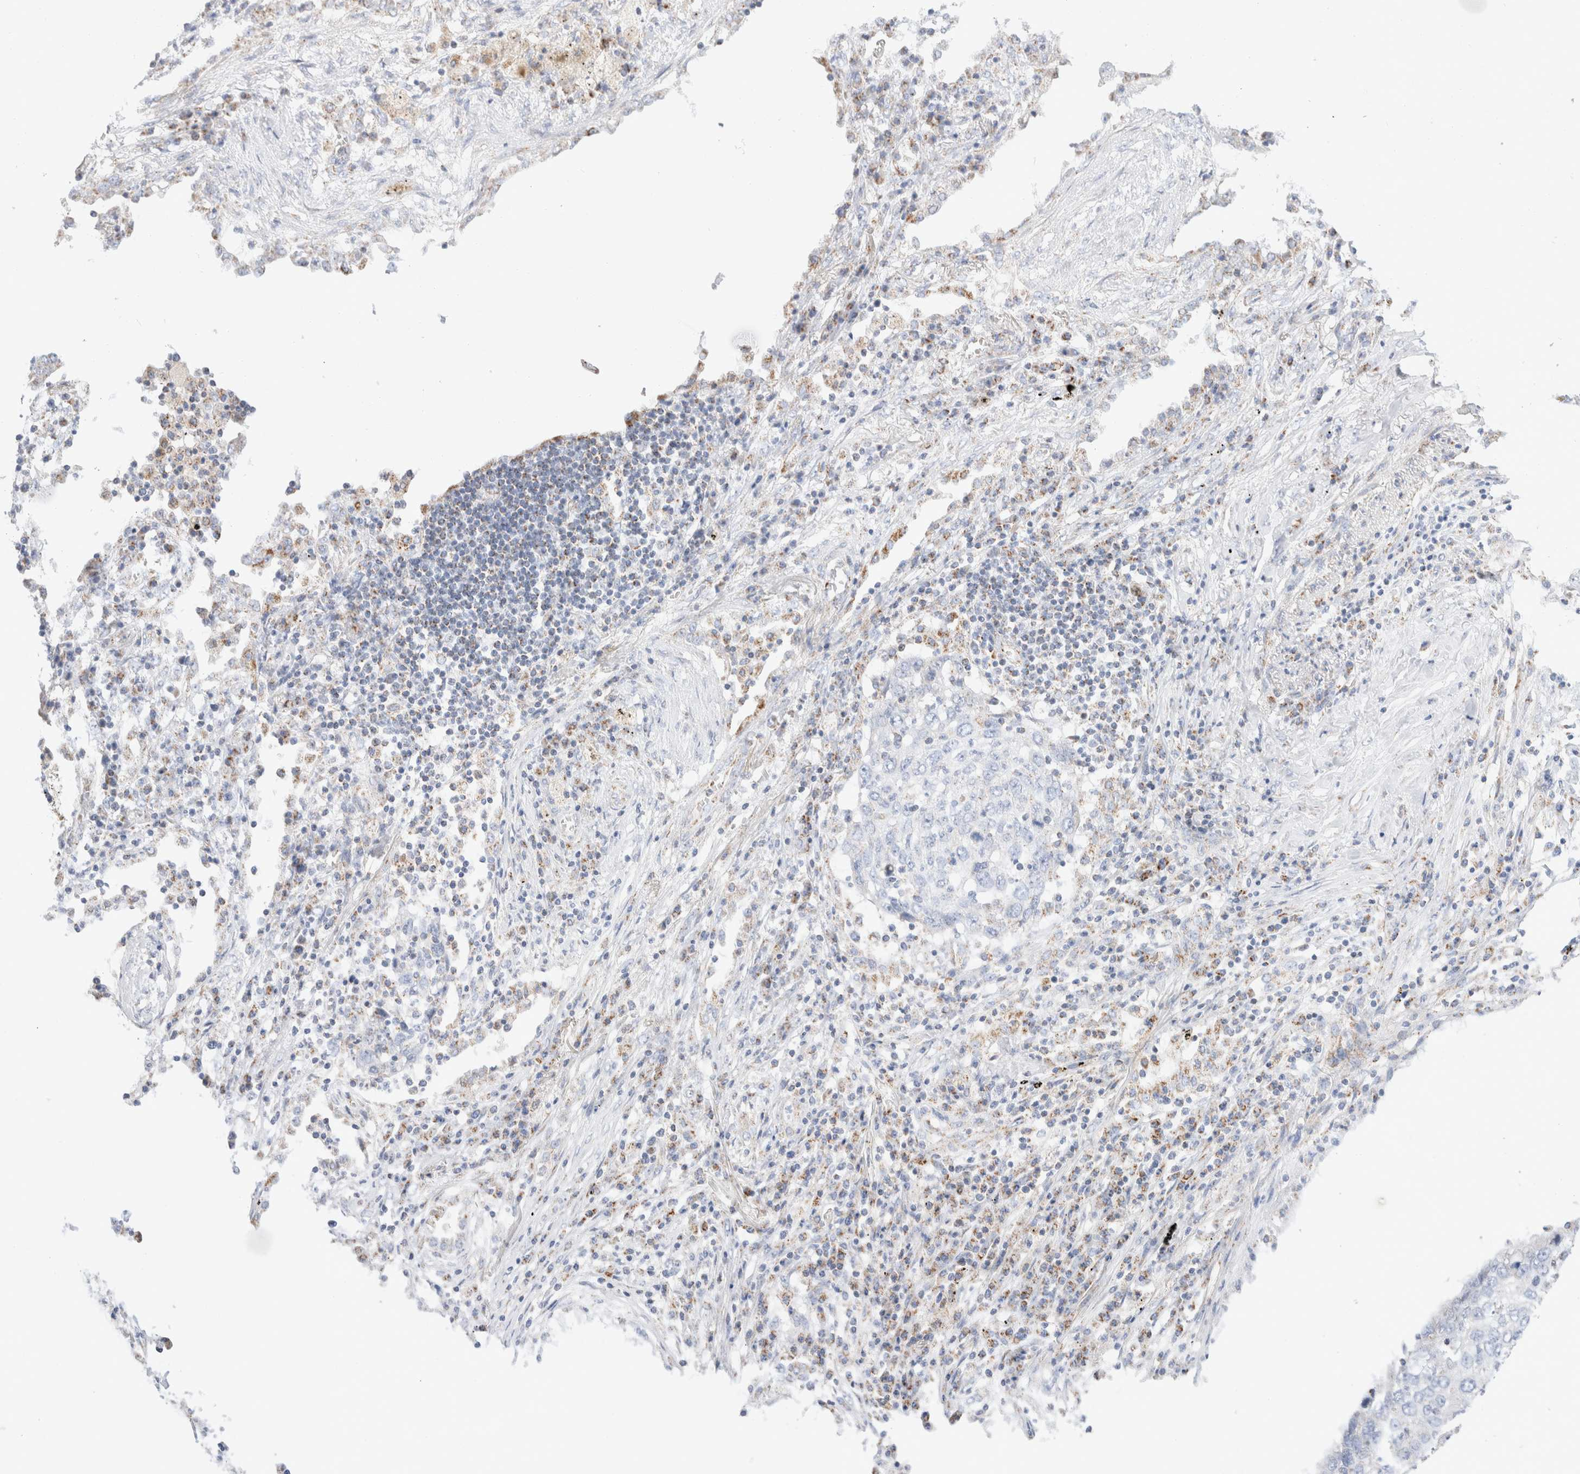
{"staining": {"intensity": "negative", "quantity": "none", "location": "none"}, "tissue": "lung cancer", "cell_type": "Tumor cells", "image_type": "cancer", "snomed": [{"axis": "morphology", "description": "Squamous cell carcinoma, NOS"}, {"axis": "topography", "description": "Lung"}], "caption": "IHC histopathology image of human lung cancer stained for a protein (brown), which reveals no staining in tumor cells.", "gene": "ATP6V1C1", "patient": {"sex": "female", "age": 63}}